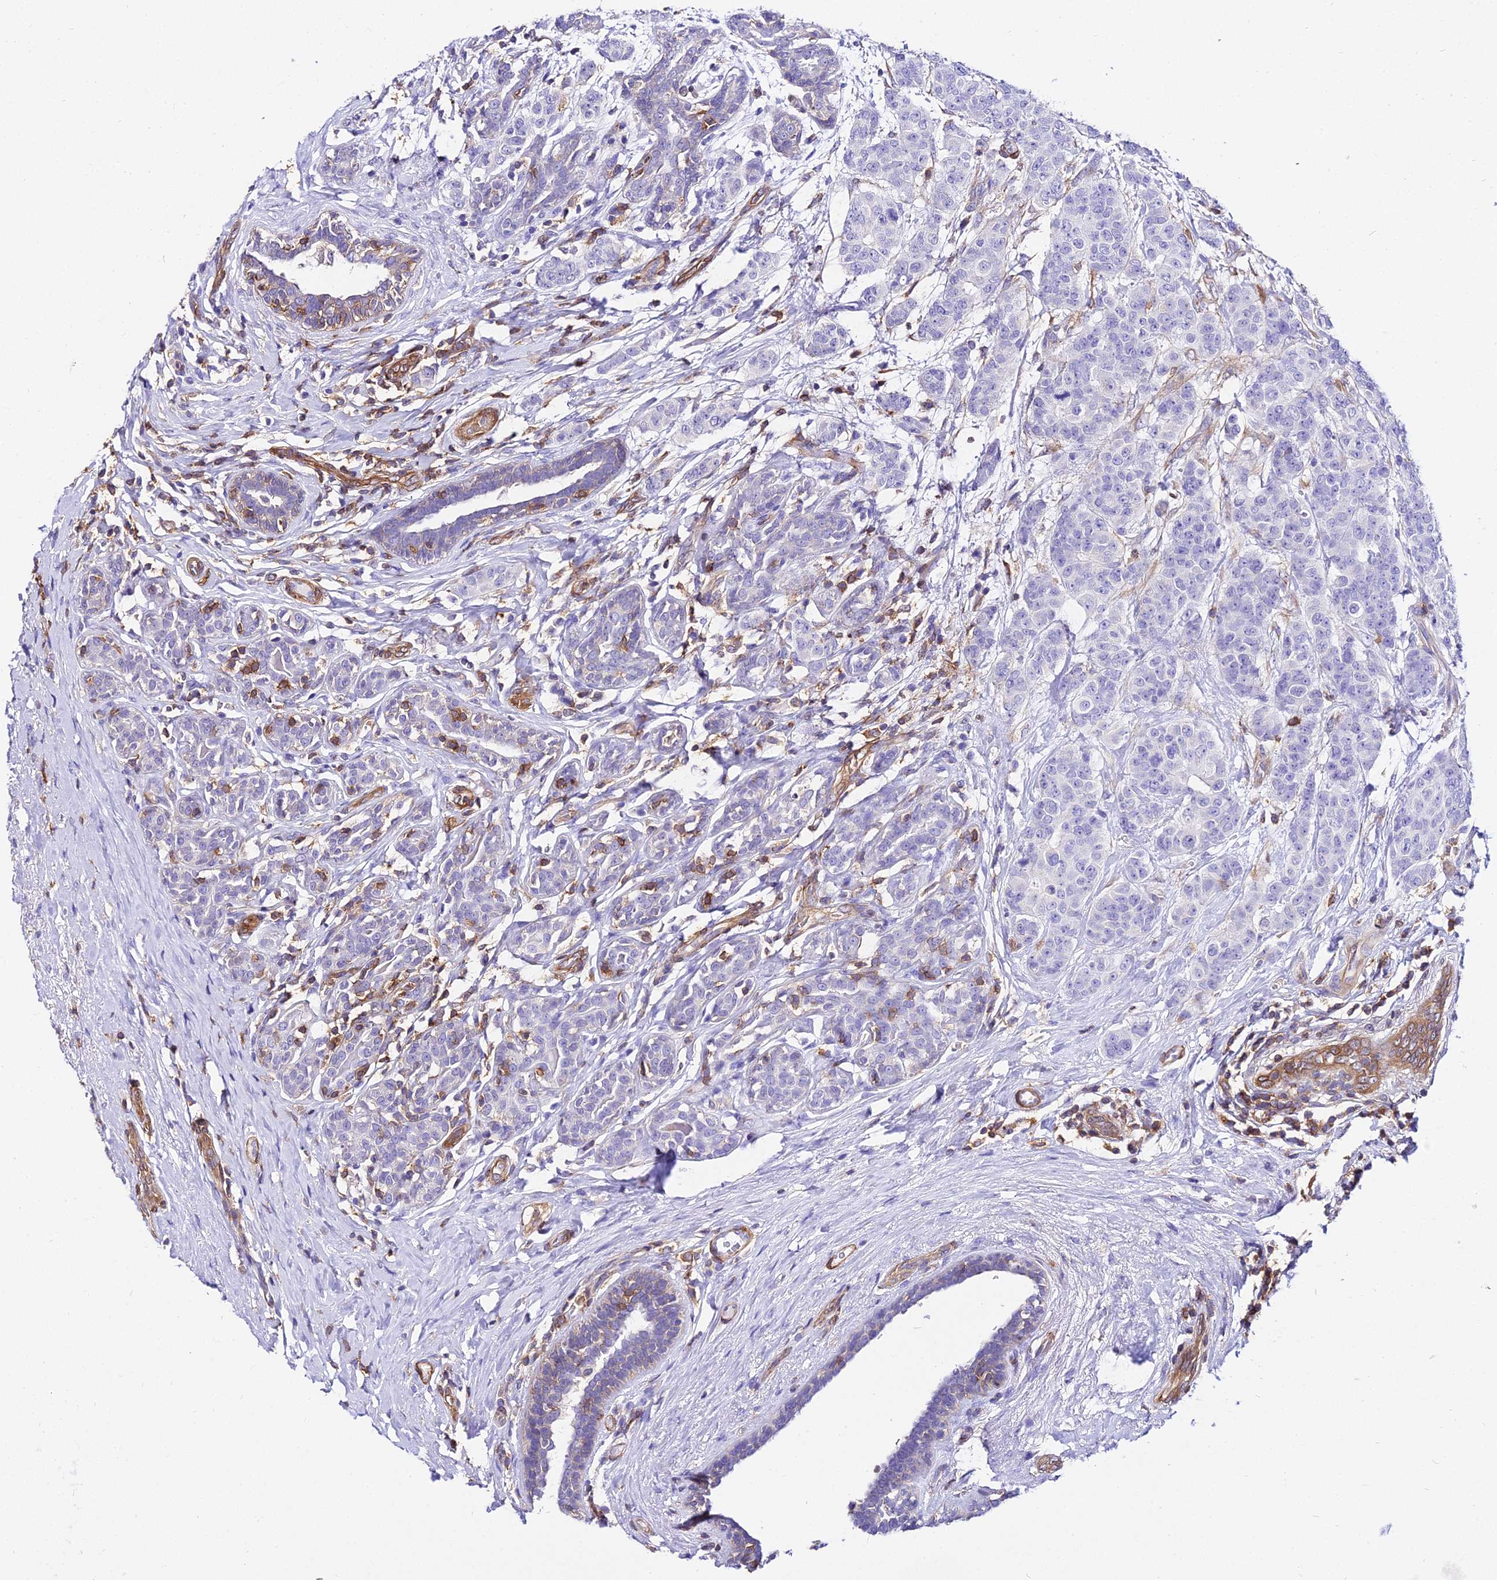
{"staining": {"intensity": "negative", "quantity": "none", "location": "none"}, "tissue": "breast cancer", "cell_type": "Tumor cells", "image_type": "cancer", "snomed": [{"axis": "morphology", "description": "Duct carcinoma"}, {"axis": "topography", "description": "Breast"}], "caption": "Human invasive ductal carcinoma (breast) stained for a protein using IHC reveals no staining in tumor cells.", "gene": "CSRP1", "patient": {"sex": "female", "age": 40}}